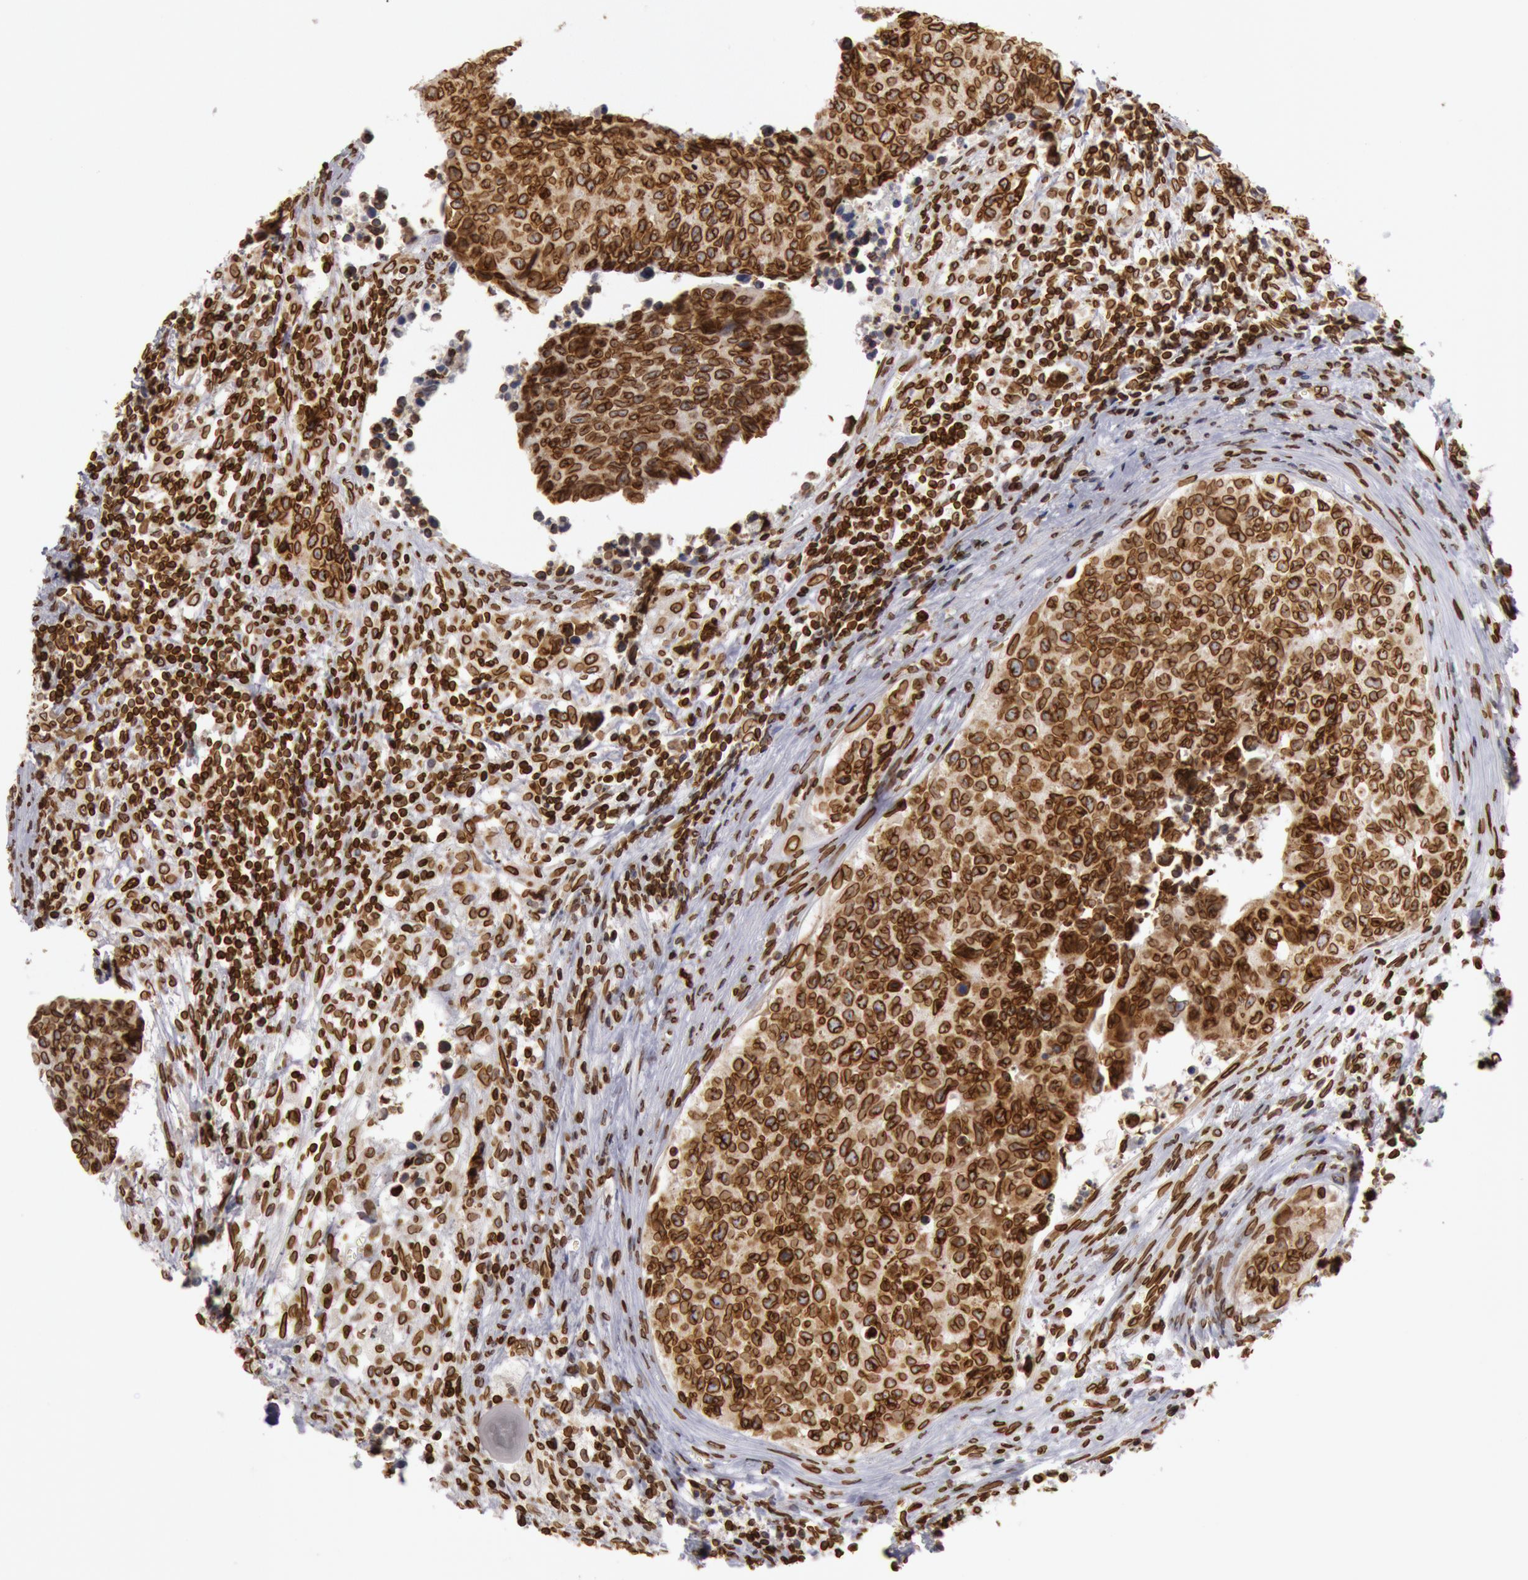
{"staining": {"intensity": "strong", "quantity": ">75%", "location": "cytoplasmic/membranous,nuclear"}, "tissue": "urothelial cancer", "cell_type": "Tumor cells", "image_type": "cancer", "snomed": [{"axis": "morphology", "description": "Urothelial carcinoma, High grade"}, {"axis": "topography", "description": "Urinary bladder"}], "caption": "Urothelial cancer tissue displays strong cytoplasmic/membranous and nuclear expression in approximately >75% of tumor cells The protein is stained brown, and the nuclei are stained in blue (DAB (3,3'-diaminobenzidine) IHC with brightfield microscopy, high magnification).", "gene": "SUN2", "patient": {"sex": "male", "age": 81}}